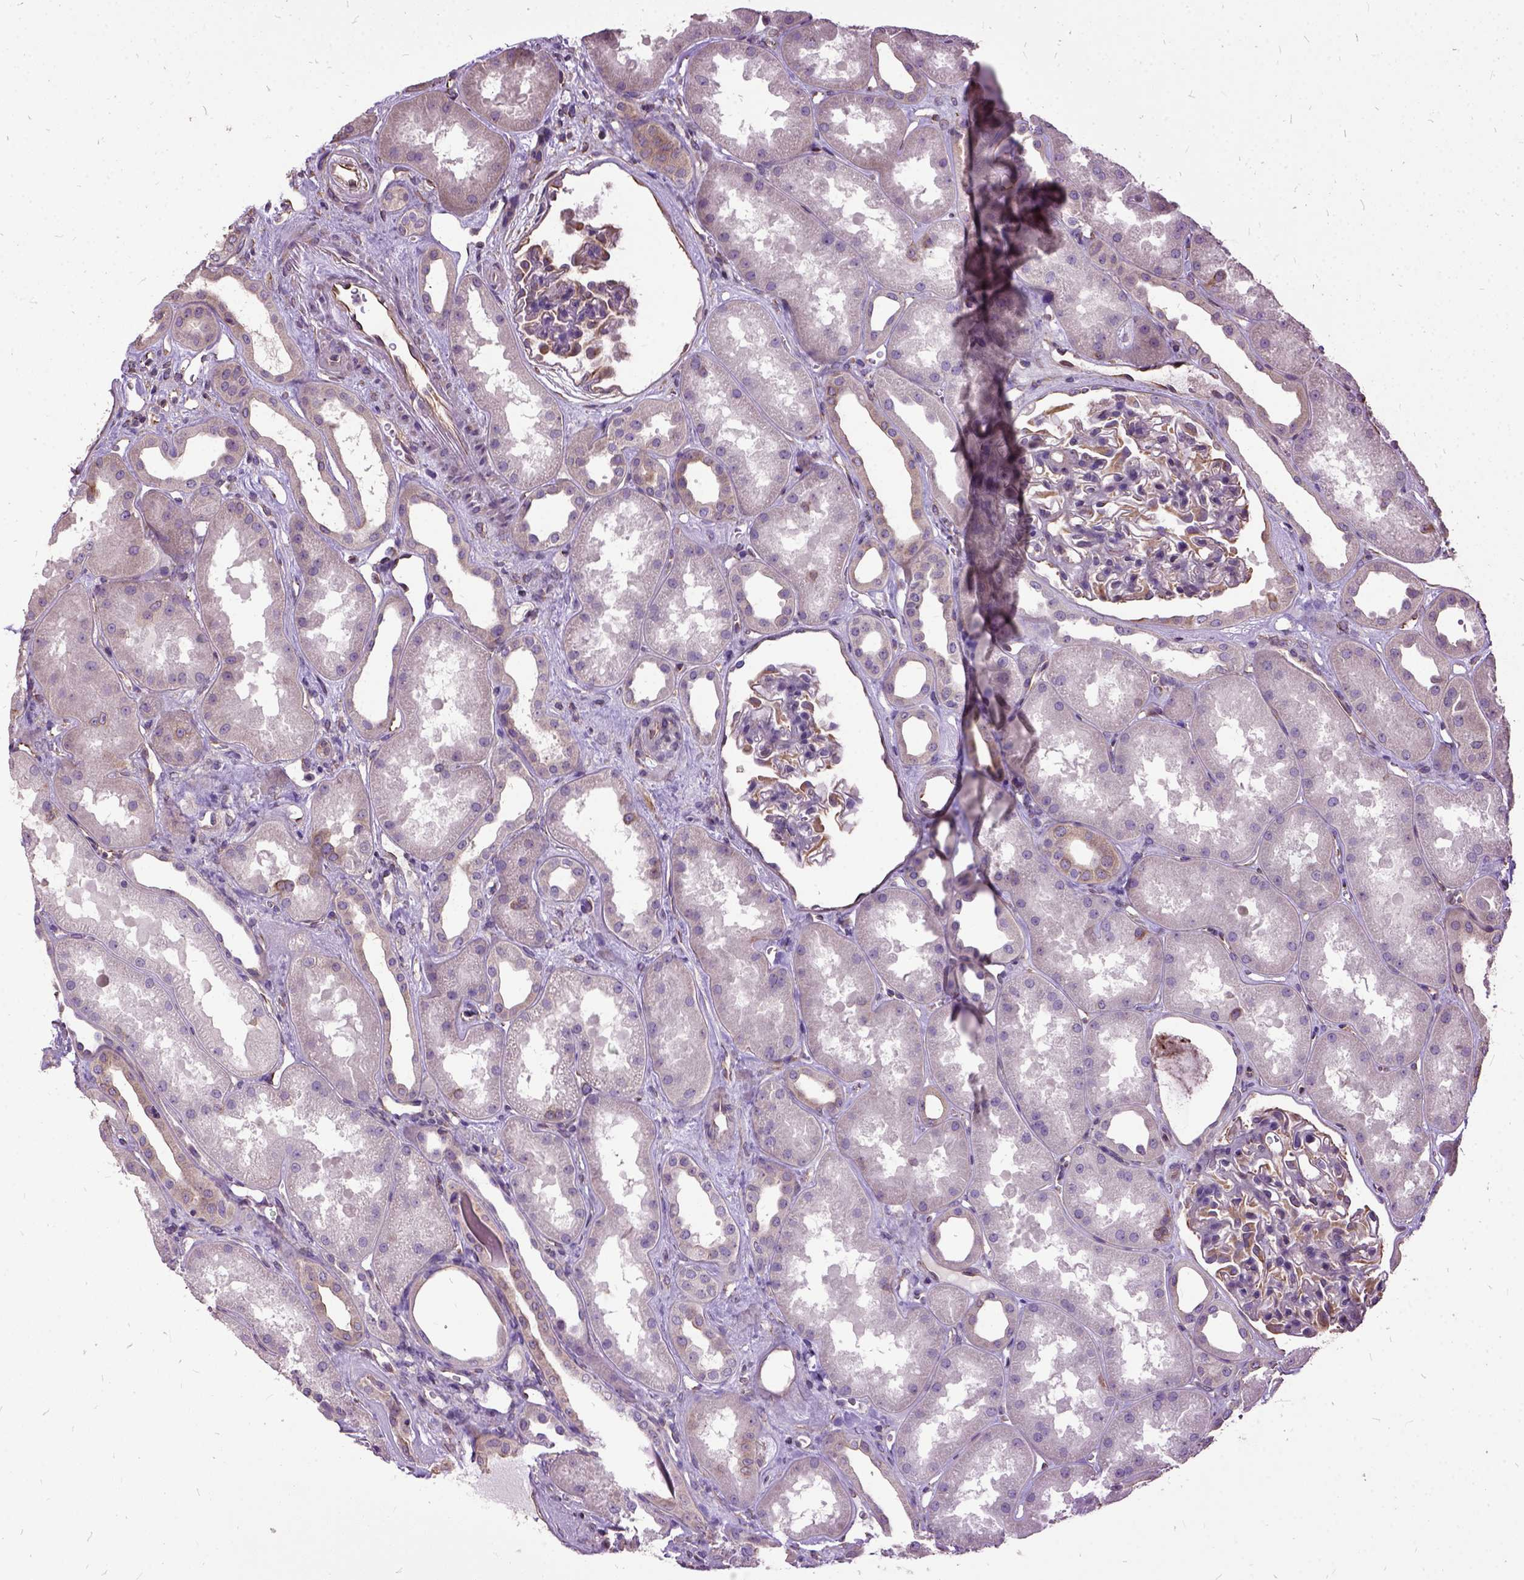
{"staining": {"intensity": "moderate", "quantity": "<25%", "location": "cytoplasmic/membranous"}, "tissue": "kidney", "cell_type": "Cells in glomeruli", "image_type": "normal", "snomed": [{"axis": "morphology", "description": "Normal tissue, NOS"}, {"axis": "topography", "description": "Kidney"}], "caption": "Immunohistochemical staining of unremarkable kidney reveals low levels of moderate cytoplasmic/membranous expression in about <25% of cells in glomeruli. (DAB = brown stain, brightfield microscopy at high magnification).", "gene": "AREG", "patient": {"sex": "male", "age": 61}}